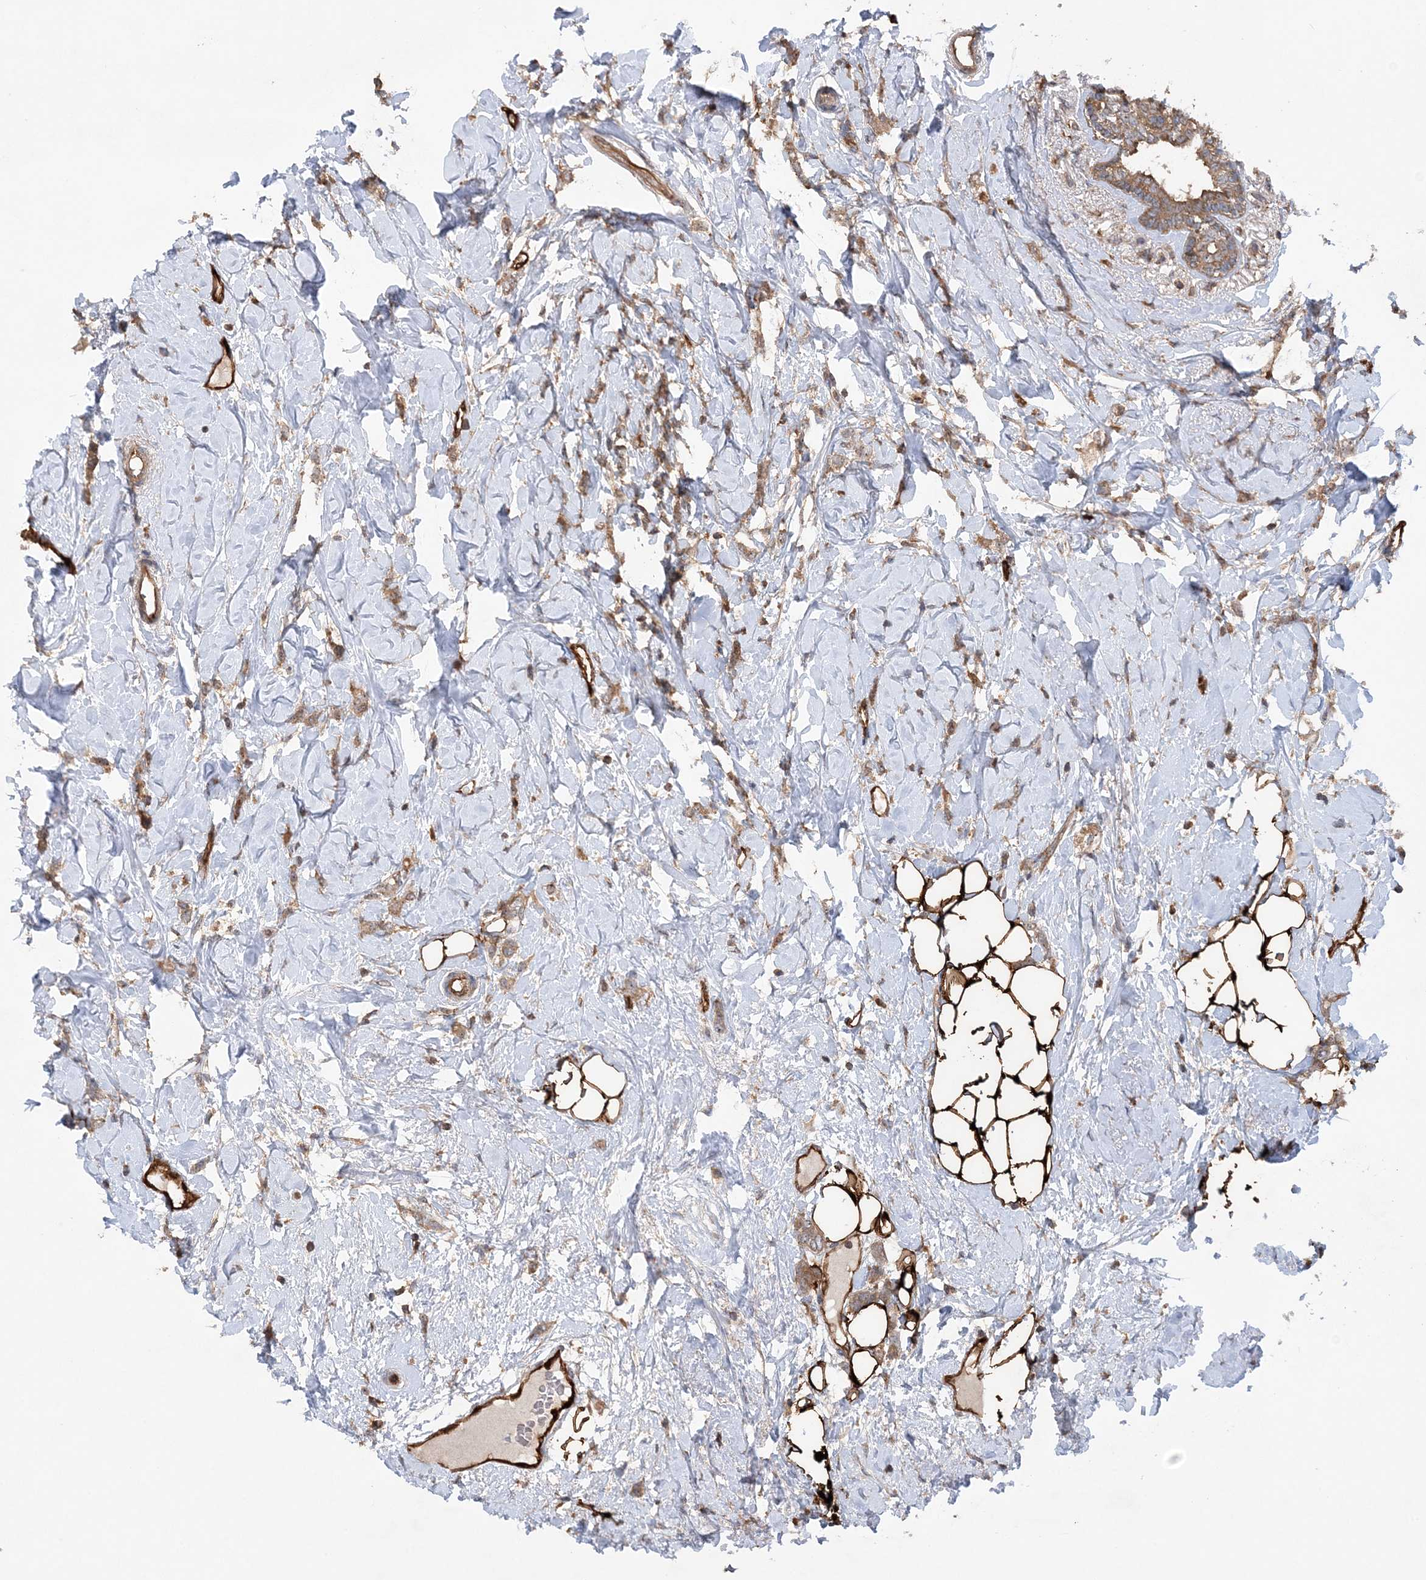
{"staining": {"intensity": "moderate", "quantity": ">75%", "location": "cytoplasmic/membranous"}, "tissue": "breast cancer", "cell_type": "Tumor cells", "image_type": "cancer", "snomed": [{"axis": "morphology", "description": "Normal tissue, NOS"}, {"axis": "morphology", "description": "Lobular carcinoma"}, {"axis": "topography", "description": "Breast"}], "caption": "Tumor cells demonstrate medium levels of moderate cytoplasmic/membranous positivity in approximately >75% of cells in breast lobular carcinoma. (IHC, brightfield microscopy, high magnification).", "gene": "ACAP2", "patient": {"sex": "female", "age": 47}}